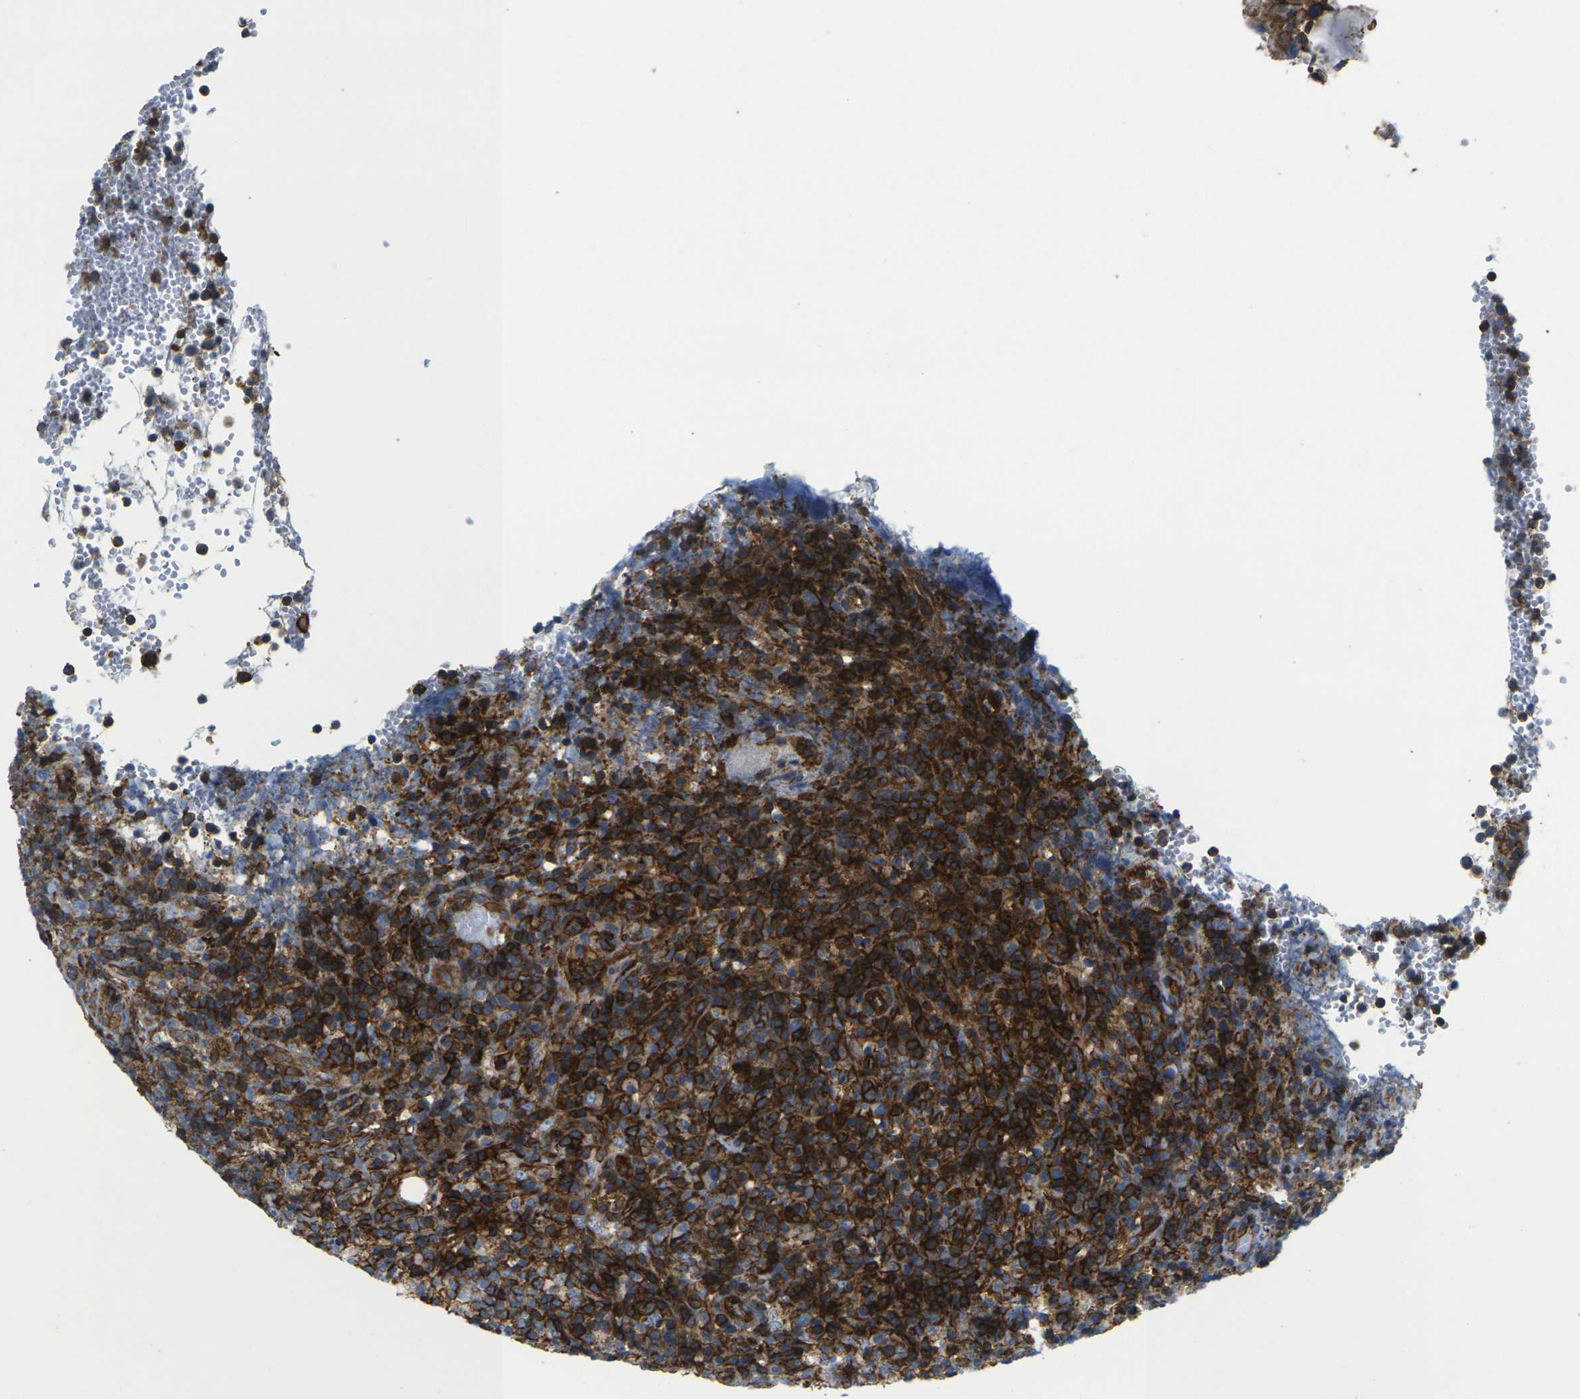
{"staining": {"intensity": "strong", "quantity": ">75%", "location": "cytoplasmic/membranous"}, "tissue": "lymphoma", "cell_type": "Tumor cells", "image_type": "cancer", "snomed": [{"axis": "morphology", "description": "Malignant lymphoma, non-Hodgkin's type, High grade"}, {"axis": "topography", "description": "Lymph node"}], "caption": "IHC photomicrograph of lymphoma stained for a protein (brown), which shows high levels of strong cytoplasmic/membranous positivity in approximately >75% of tumor cells.", "gene": "IQGAP1", "patient": {"sex": "female", "age": 76}}